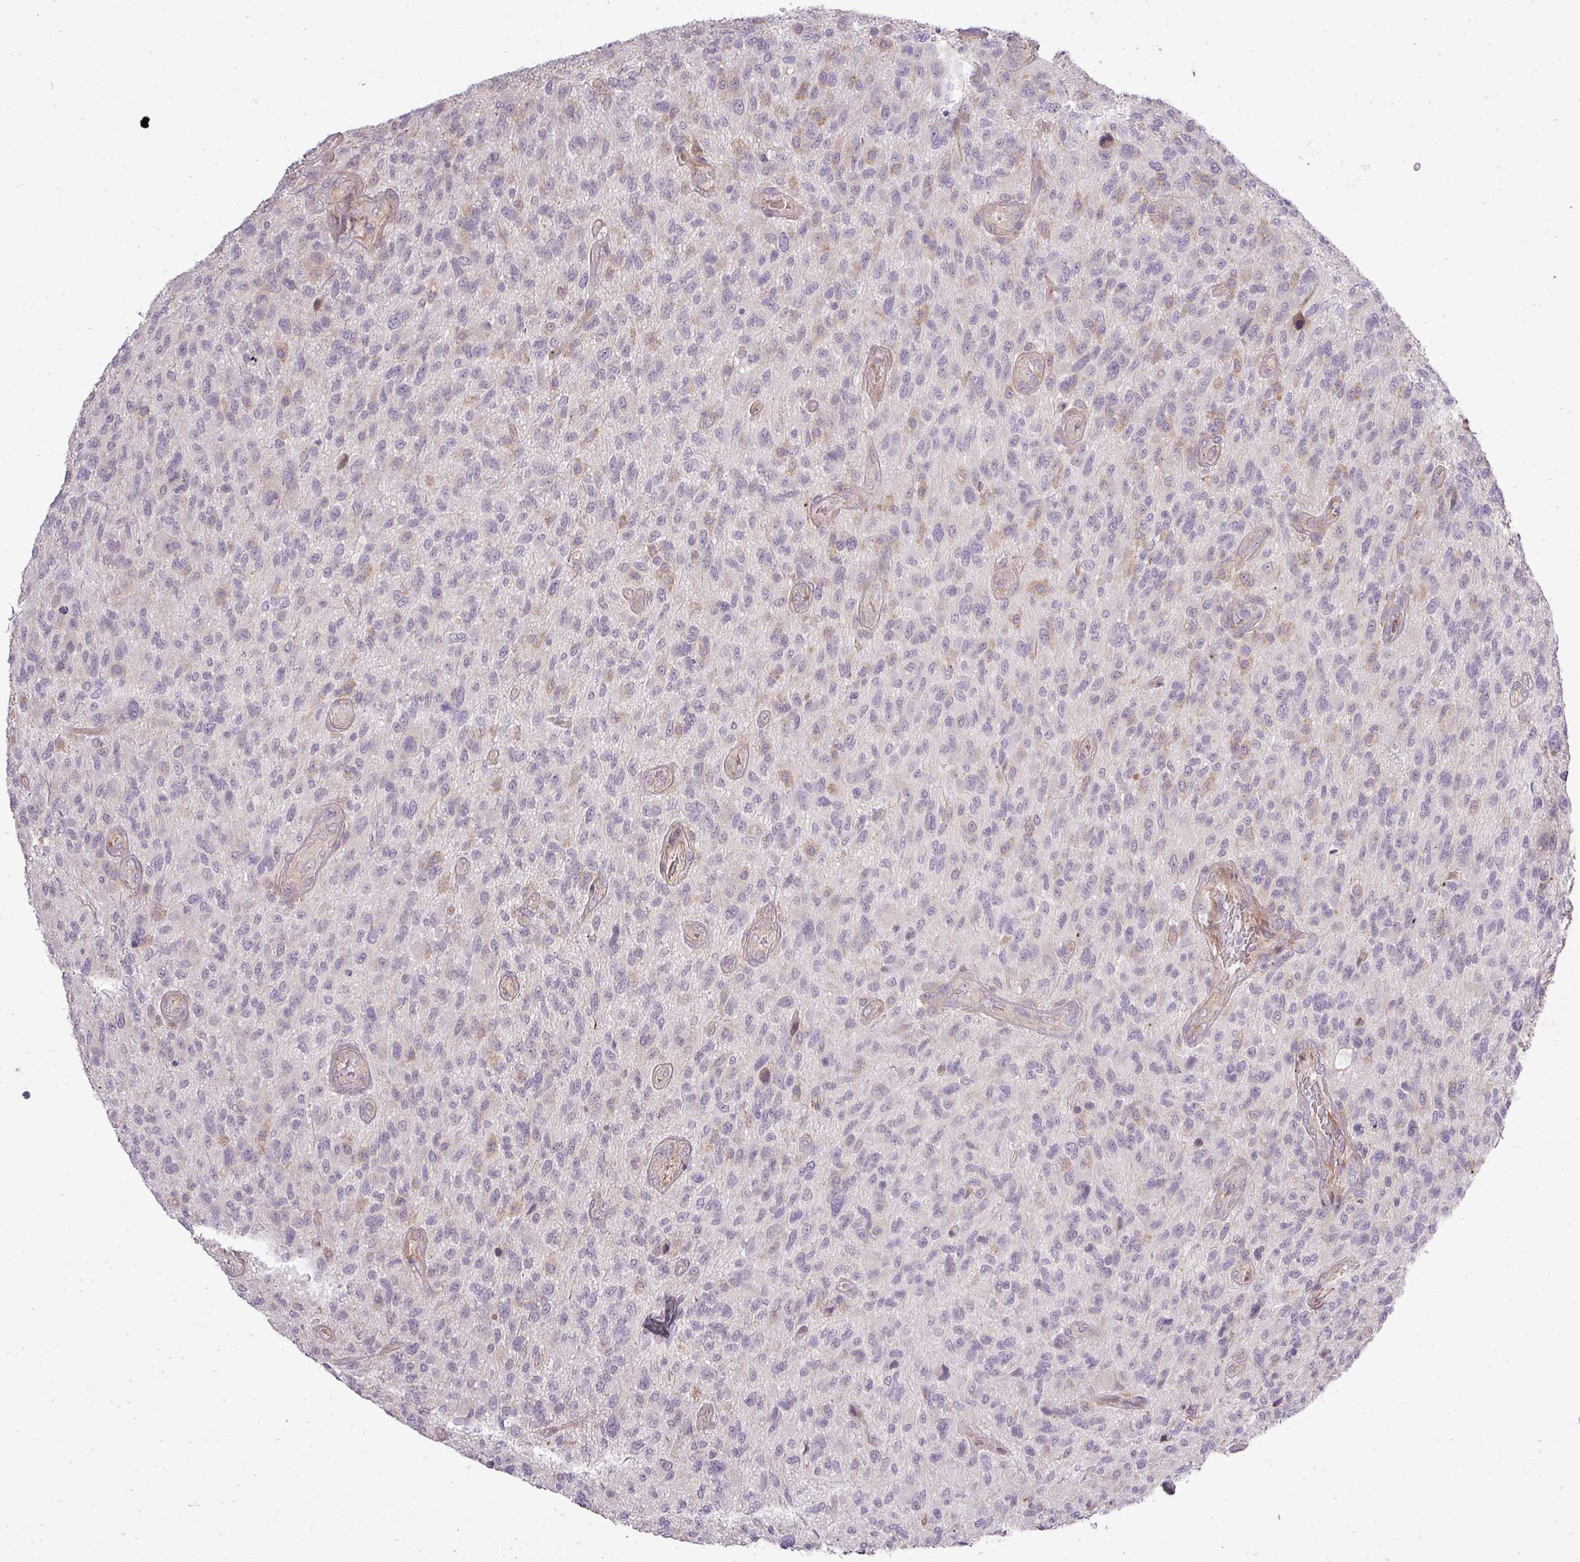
{"staining": {"intensity": "negative", "quantity": "none", "location": "none"}, "tissue": "glioma", "cell_type": "Tumor cells", "image_type": "cancer", "snomed": [{"axis": "morphology", "description": "Glioma, malignant, High grade"}, {"axis": "topography", "description": "Brain"}], "caption": "High power microscopy histopathology image of an immunohistochemistry (IHC) image of glioma, revealing no significant positivity in tumor cells. (DAB immunohistochemistry, high magnification).", "gene": "PDRG1", "patient": {"sex": "male", "age": 47}}